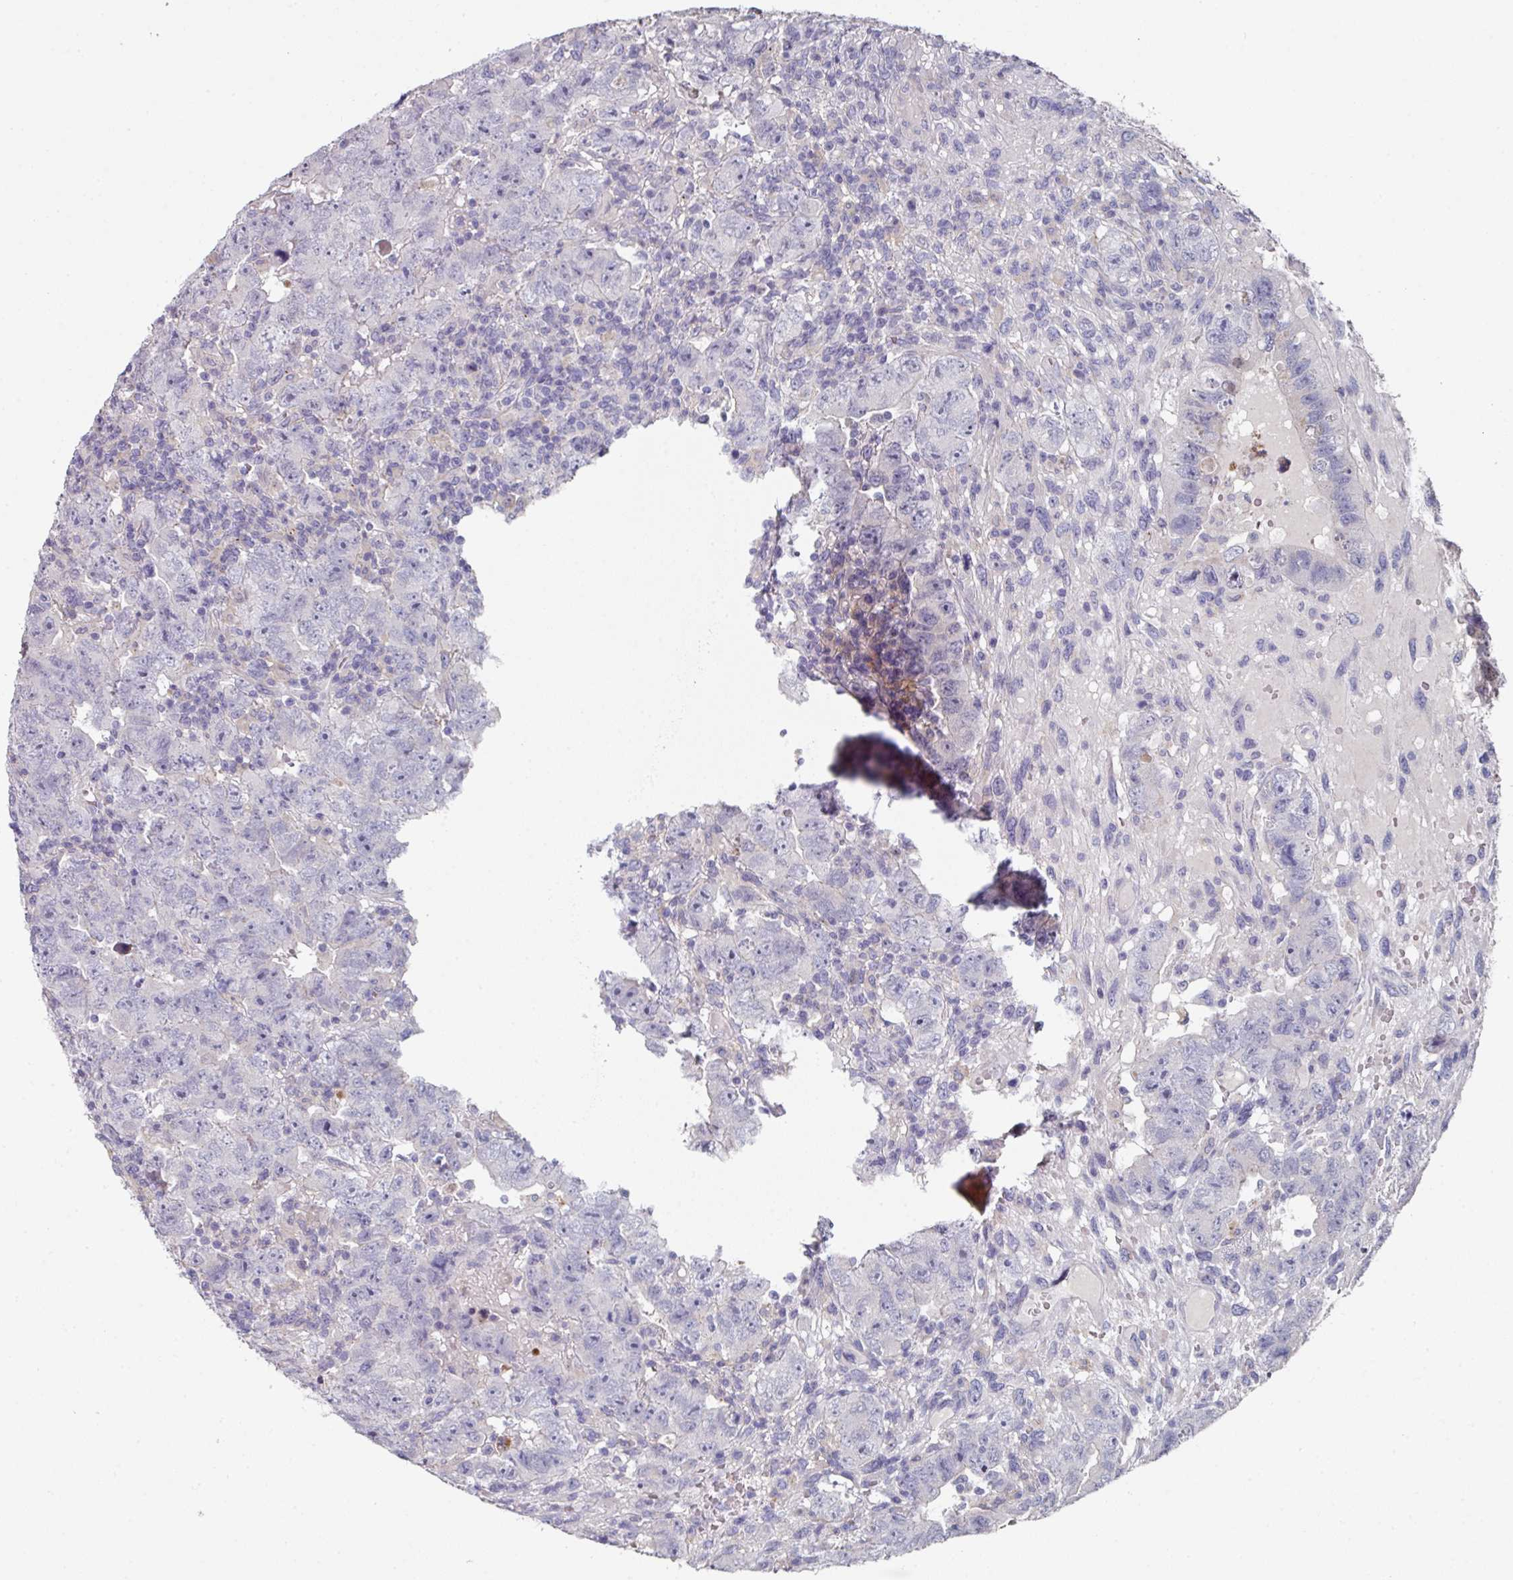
{"staining": {"intensity": "negative", "quantity": "none", "location": "none"}, "tissue": "testis cancer", "cell_type": "Tumor cells", "image_type": "cancer", "snomed": [{"axis": "morphology", "description": "Carcinoma, Embryonal, NOS"}, {"axis": "topography", "description": "Testis"}], "caption": "Tumor cells show no significant expression in testis embryonal carcinoma.", "gene": "WSB2", "patient": {"sex": "male", "age": 24}}